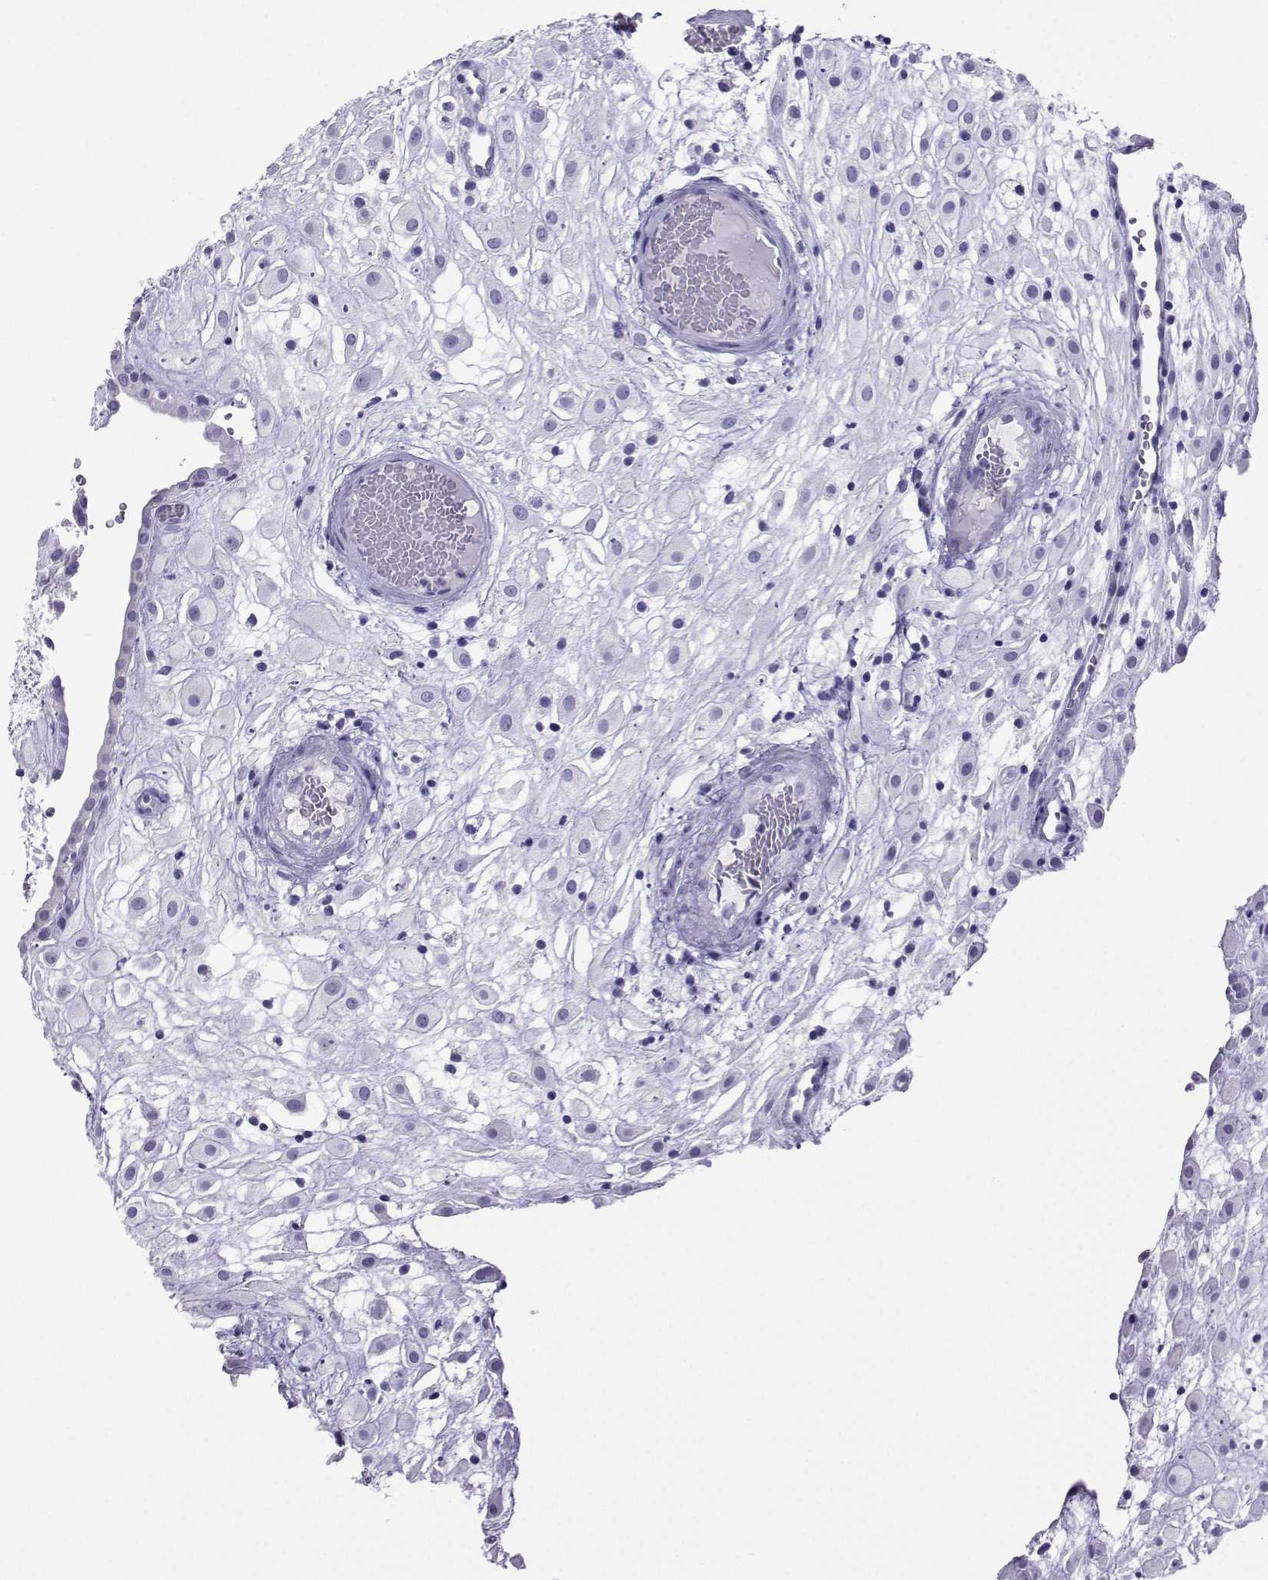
{"staining": {"intensity": "negative", "quantity": "none", "location": "none"}, "tissue": "placenta", "cell_type": "Decidual cells", "image_type": "normal", "snomed": [{"axis": "morphology", "description": "Normal tissue, NOS"}, {"axis": "topography", "description": "Placenta"}], "caption": "Immunohistochemical staining of unremarkable human placenta demonstrates no significant staining in decidual cells.", "gene": "LORICRIN", "patient": {"sex": "female", "age": 24}}